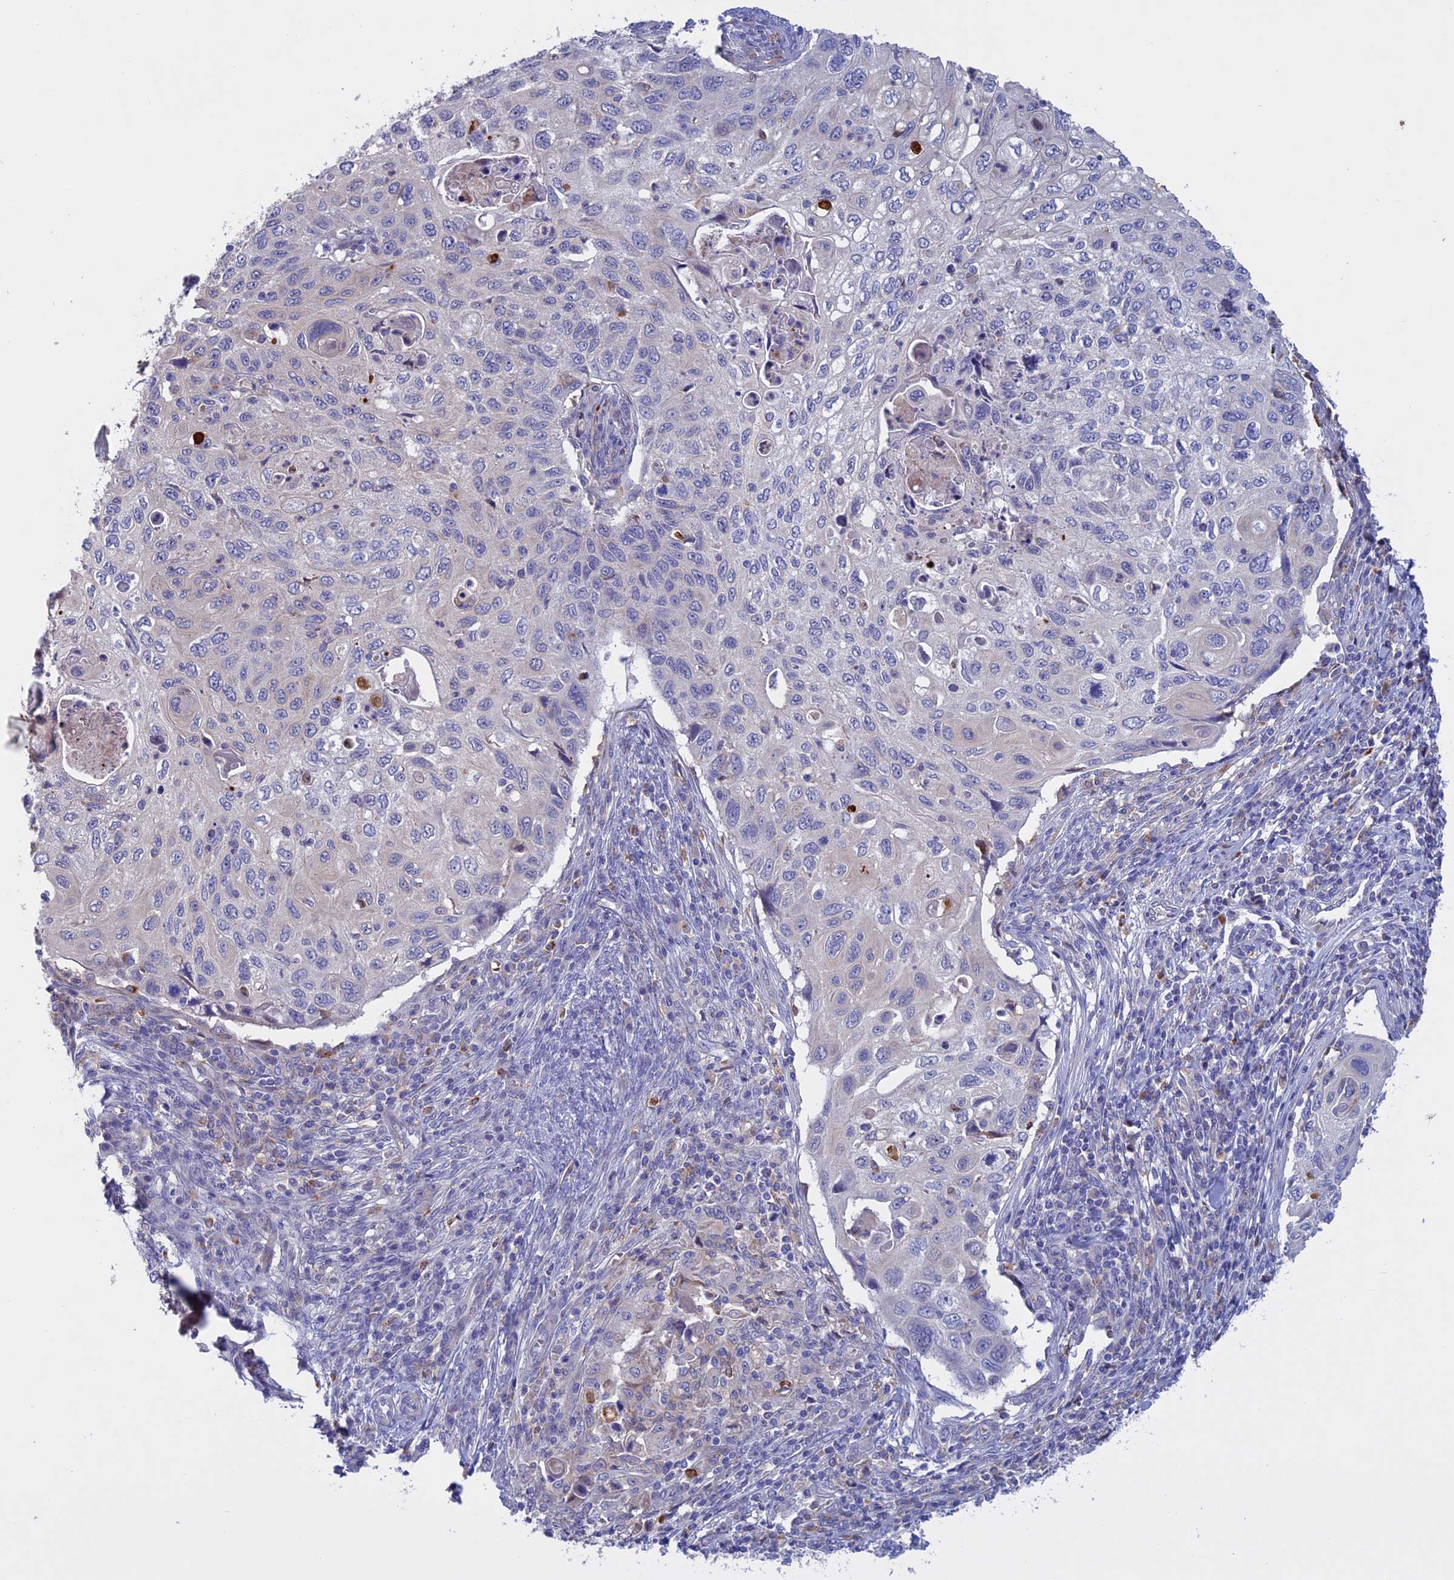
{"staining": {"intensity": "negative", "quantity": "none", "location": "none"}, "tissue": "cervical cancer", "cell_type": "Tumor cells", "image_type": "cancer", "snomed": [{"axis": "morphology", "description": "Squamous cell carcinoma, NOS"}, {"axis": "topography", "description": "Cervix"}], "caption": "Protein analysis of cervical cancer (squamous cell carcinoma) displays no significant staining in tumor cells.", "gene": "SLC2A6", "patient": {"sex": "female", "age": 70}}